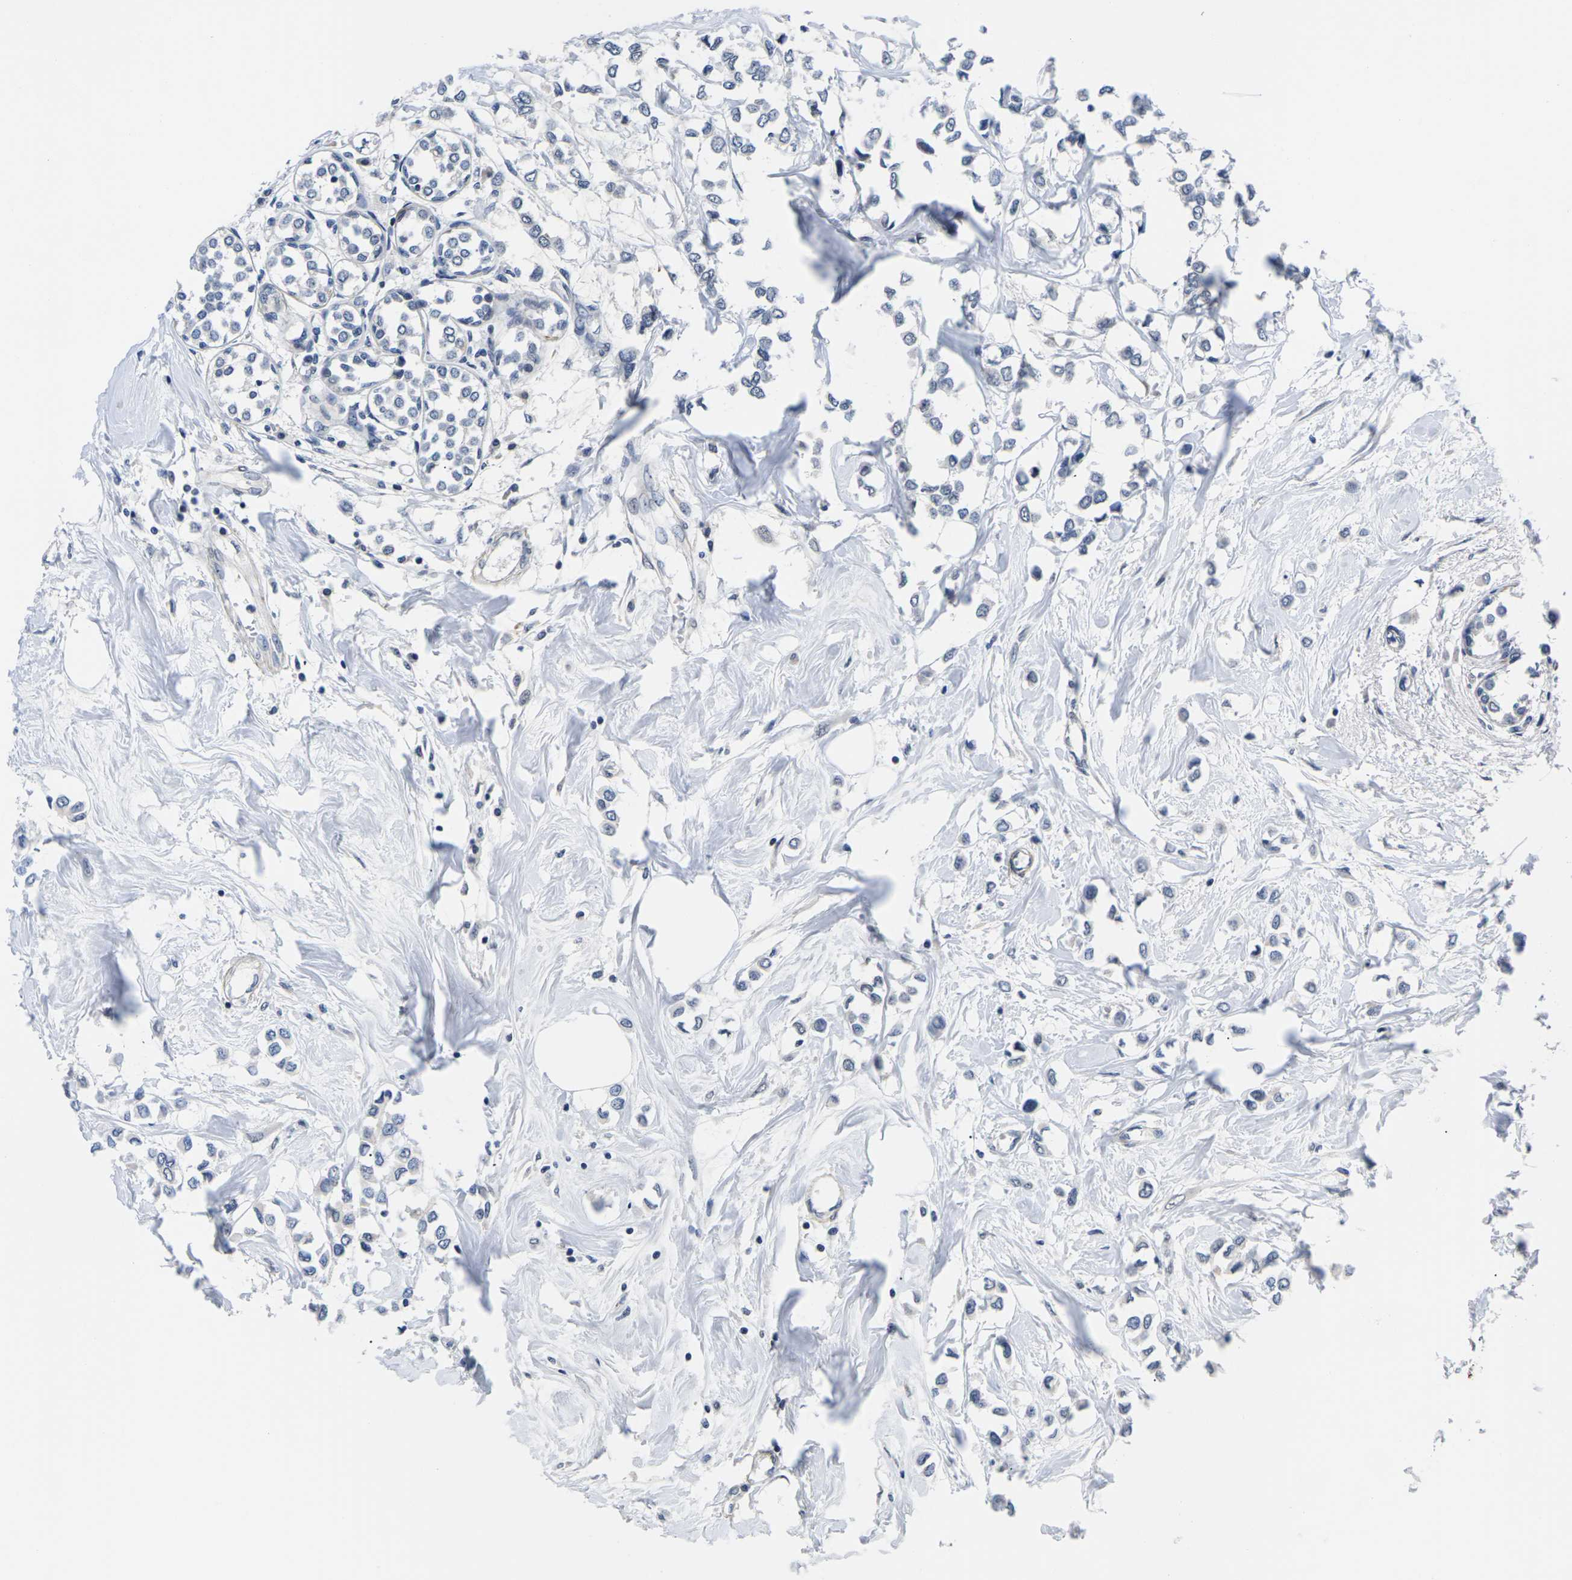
{"staining": {"intensity": "negative", "quantity": "none", "location": "none"}, "tissue": "breast cancer", "cell_type": "Tumor cells", "image_type": "cancer", "snomed": [{"axis": "morphology", "description": "Lobular carcinoma"}, {"axis": "topography", "description": "Breast"}], "caption": "Tumor cells show no significant positivity in breast cancer. (DAB immunohistochemistry (IHC), high magnification).", "gene": "ST6GAL2", "patient": {"sex": "female", "age": 51}}